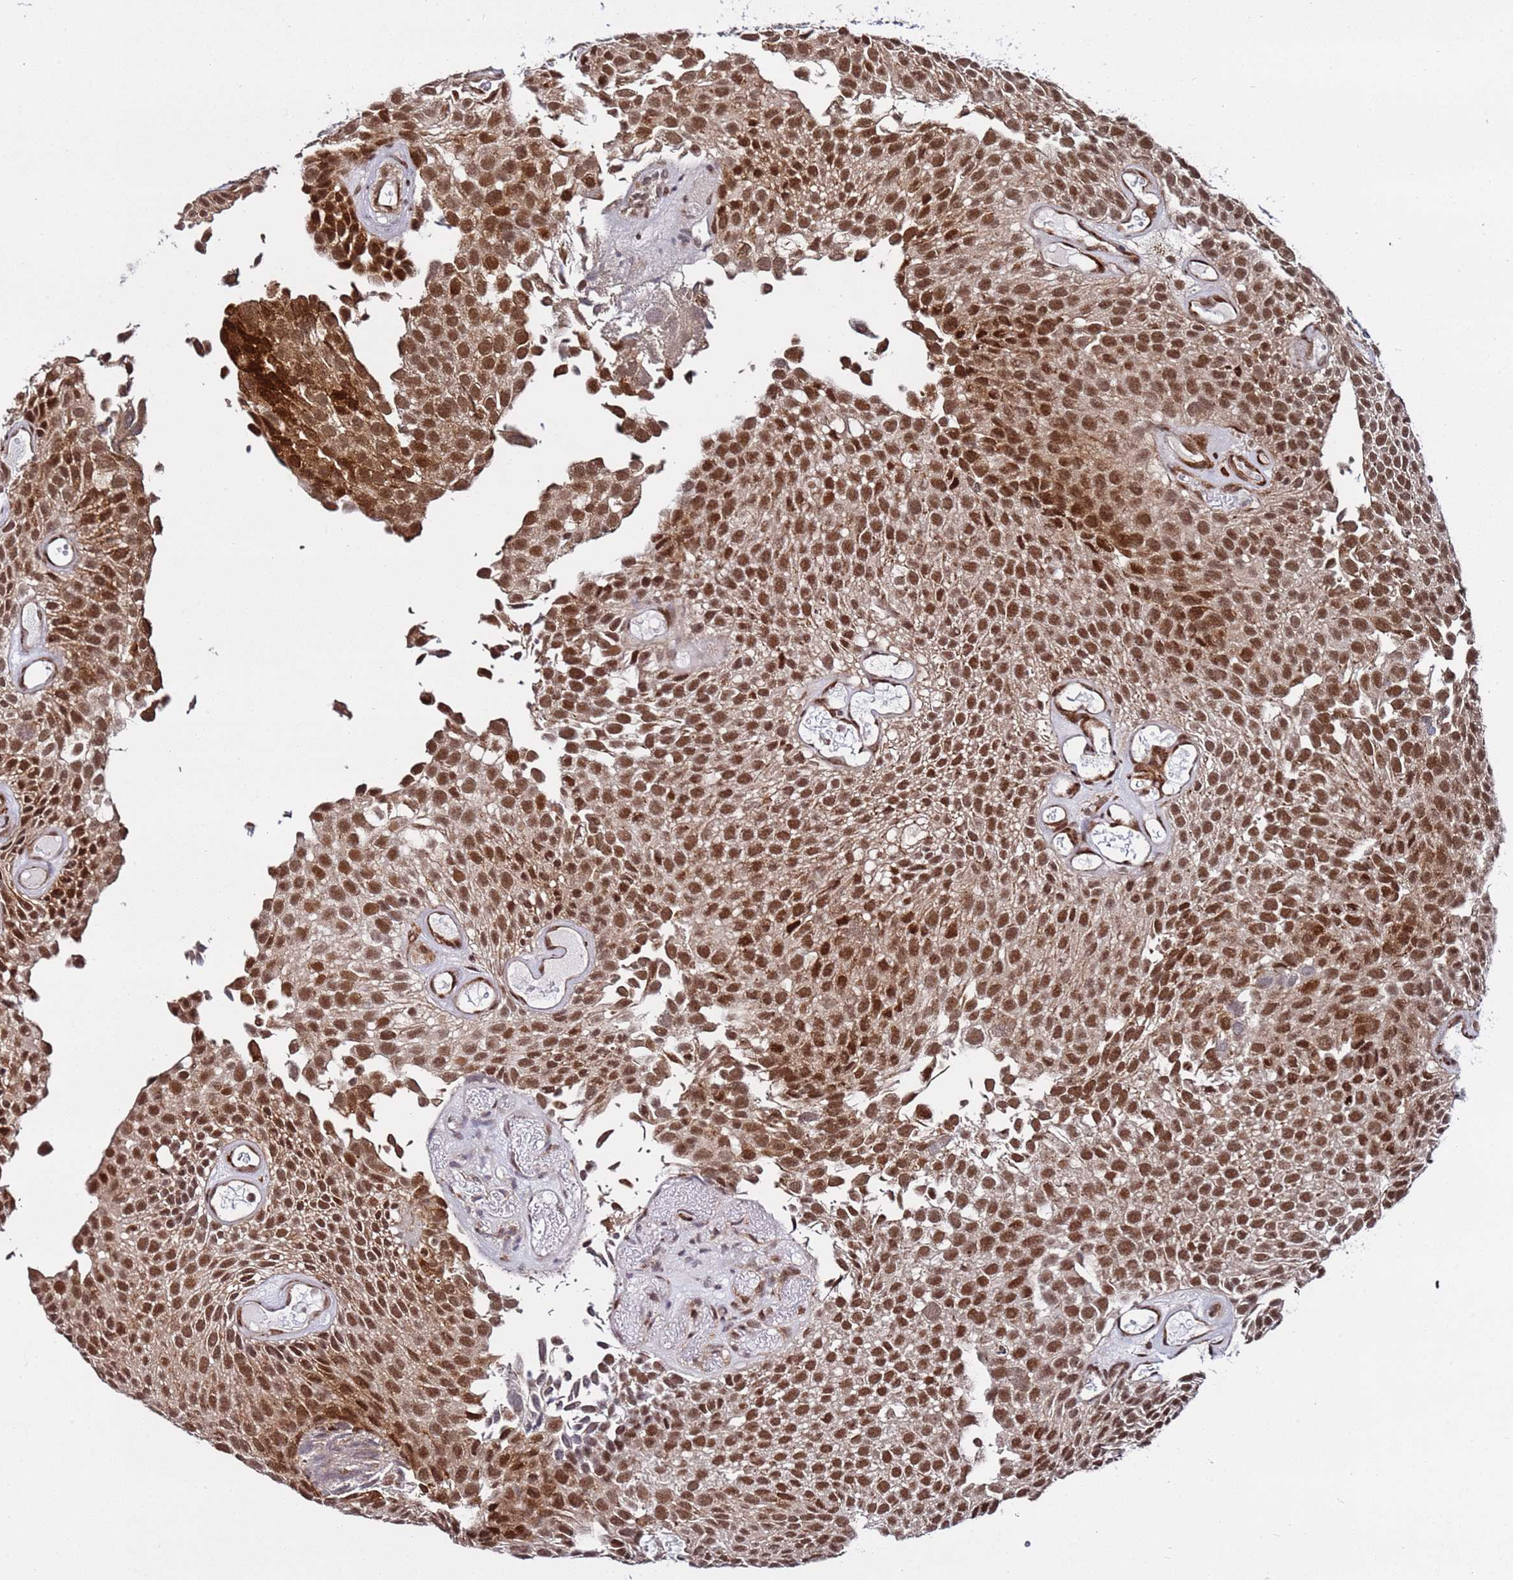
{"staining": {"intensity": "moderate", "quantity": ">75%", "location": "cytoplasmic/membranous,nuclear"}, "tissue": "urothelial cancer", "cell_type": "Tumor cells", "image_type": "cancer", "snomed": [{"axis": "morphology", "description": "Urothelial carcinoma, Low grade"}, {"axis": "topography", "description": "Urinary bladder"}], "caption": "Urothelial carcinoma (low-grade) stained with immunohistochemistry (IHC) reveals moderate cytoplasmic/membranous and nuclear expression in about >75% of tumor cells.", "gene": "POLR2D", "patient": {"sex": "male", "age": 89}}